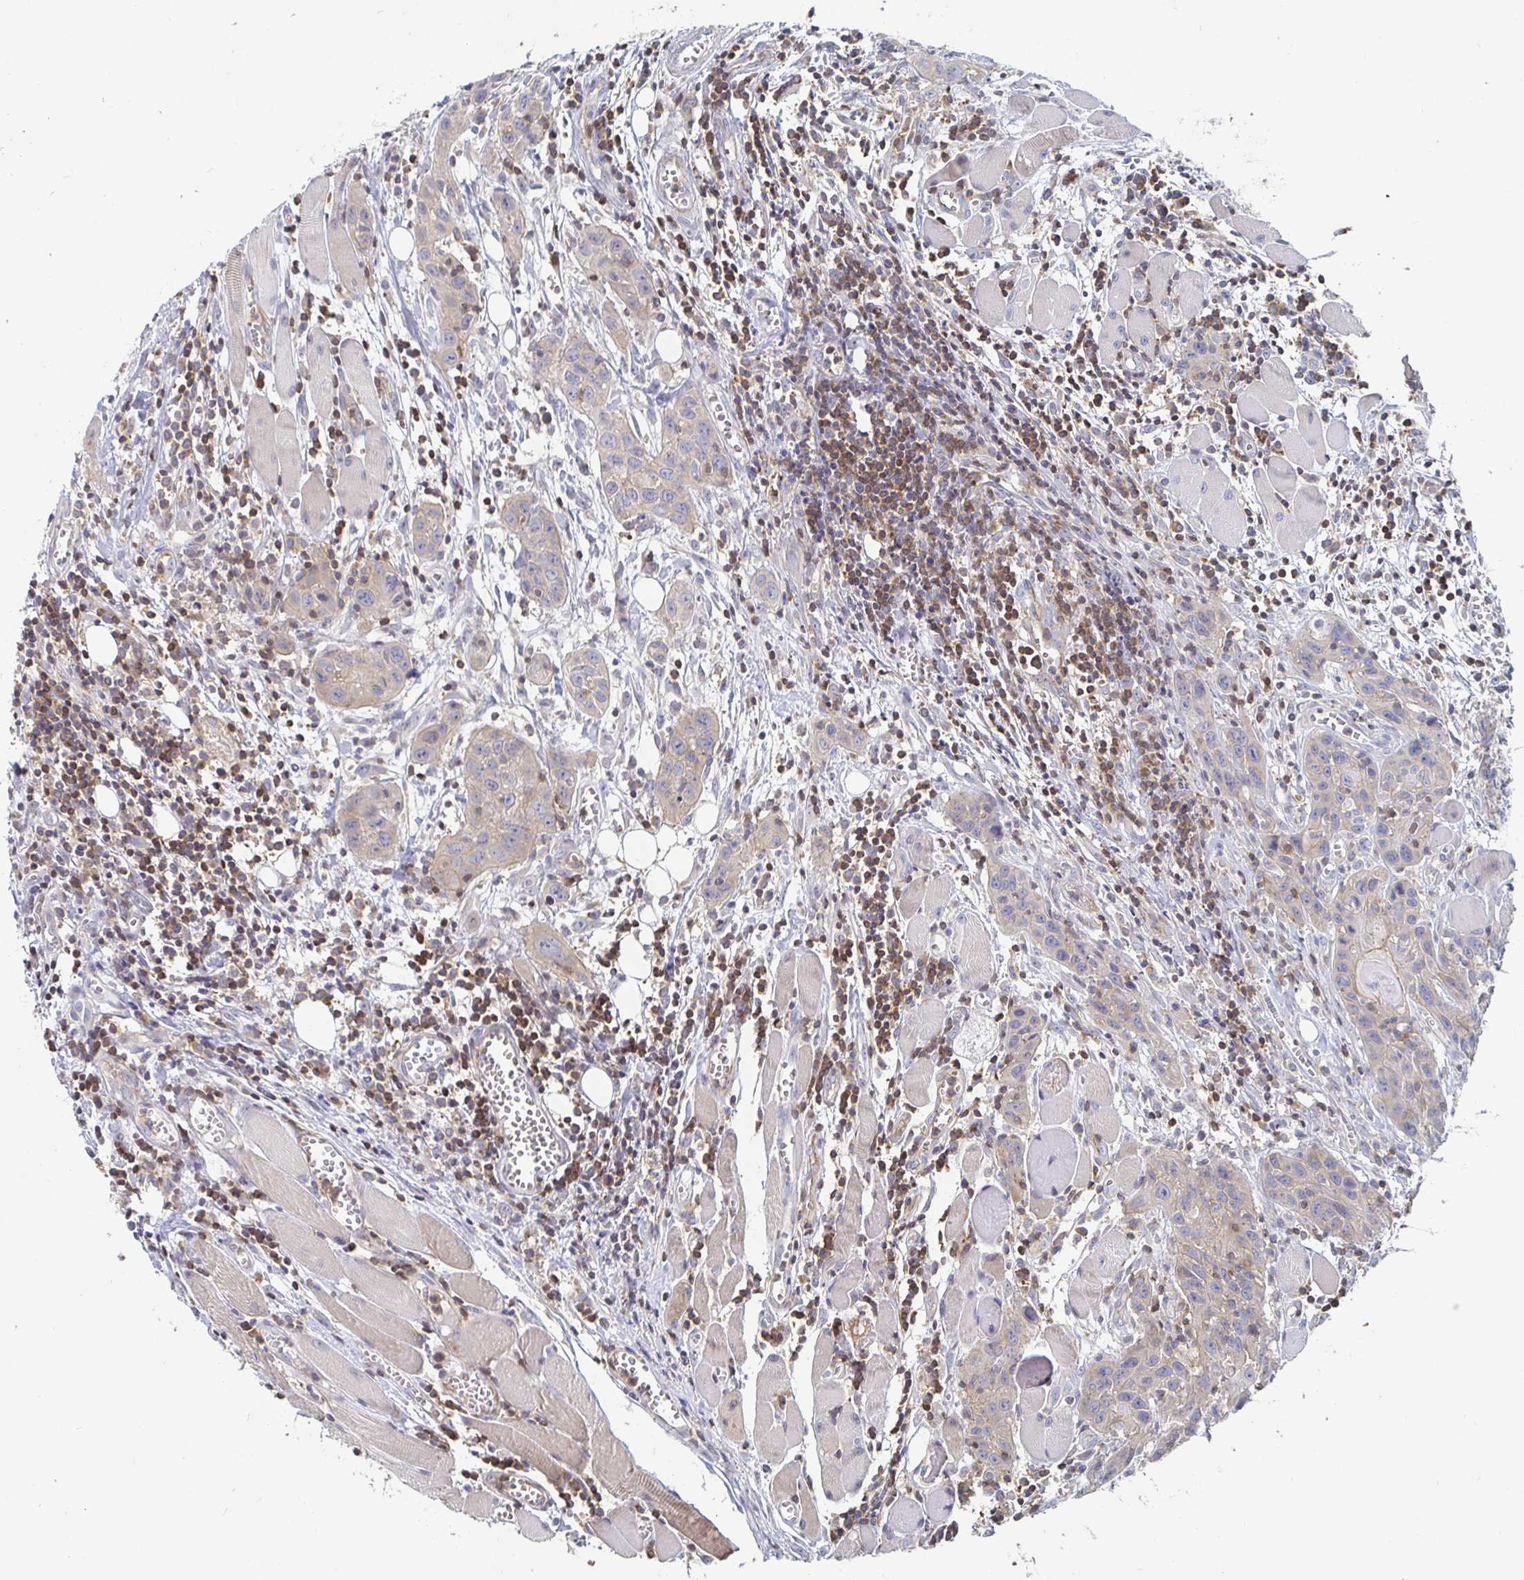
{"staining": {"intensity": "weak", "quantity": "<25%", "location": "cytoplasmic/membranous"}, "tissue": "head and neck cancer", "cell_type": "Tumor cells", "image_type": "cancer", "snomed": [{"axis": "morphology", "description": "Squamous cell carcinoma, NOS"}, {"axis": "topography", "description": "Oral tissue"}, {"axis": "topography", "description": "Head-Neck"}], "caption": "An immunohistochemistry (IHC) photomicrograph of squamous cell carcinoma (head and neck) is shown. There is no staining in tumor cells of squamous cell carcinoma (head and neck).", "gene": "PIK3CD", "patient": {"sex": "male", "age": 58}}